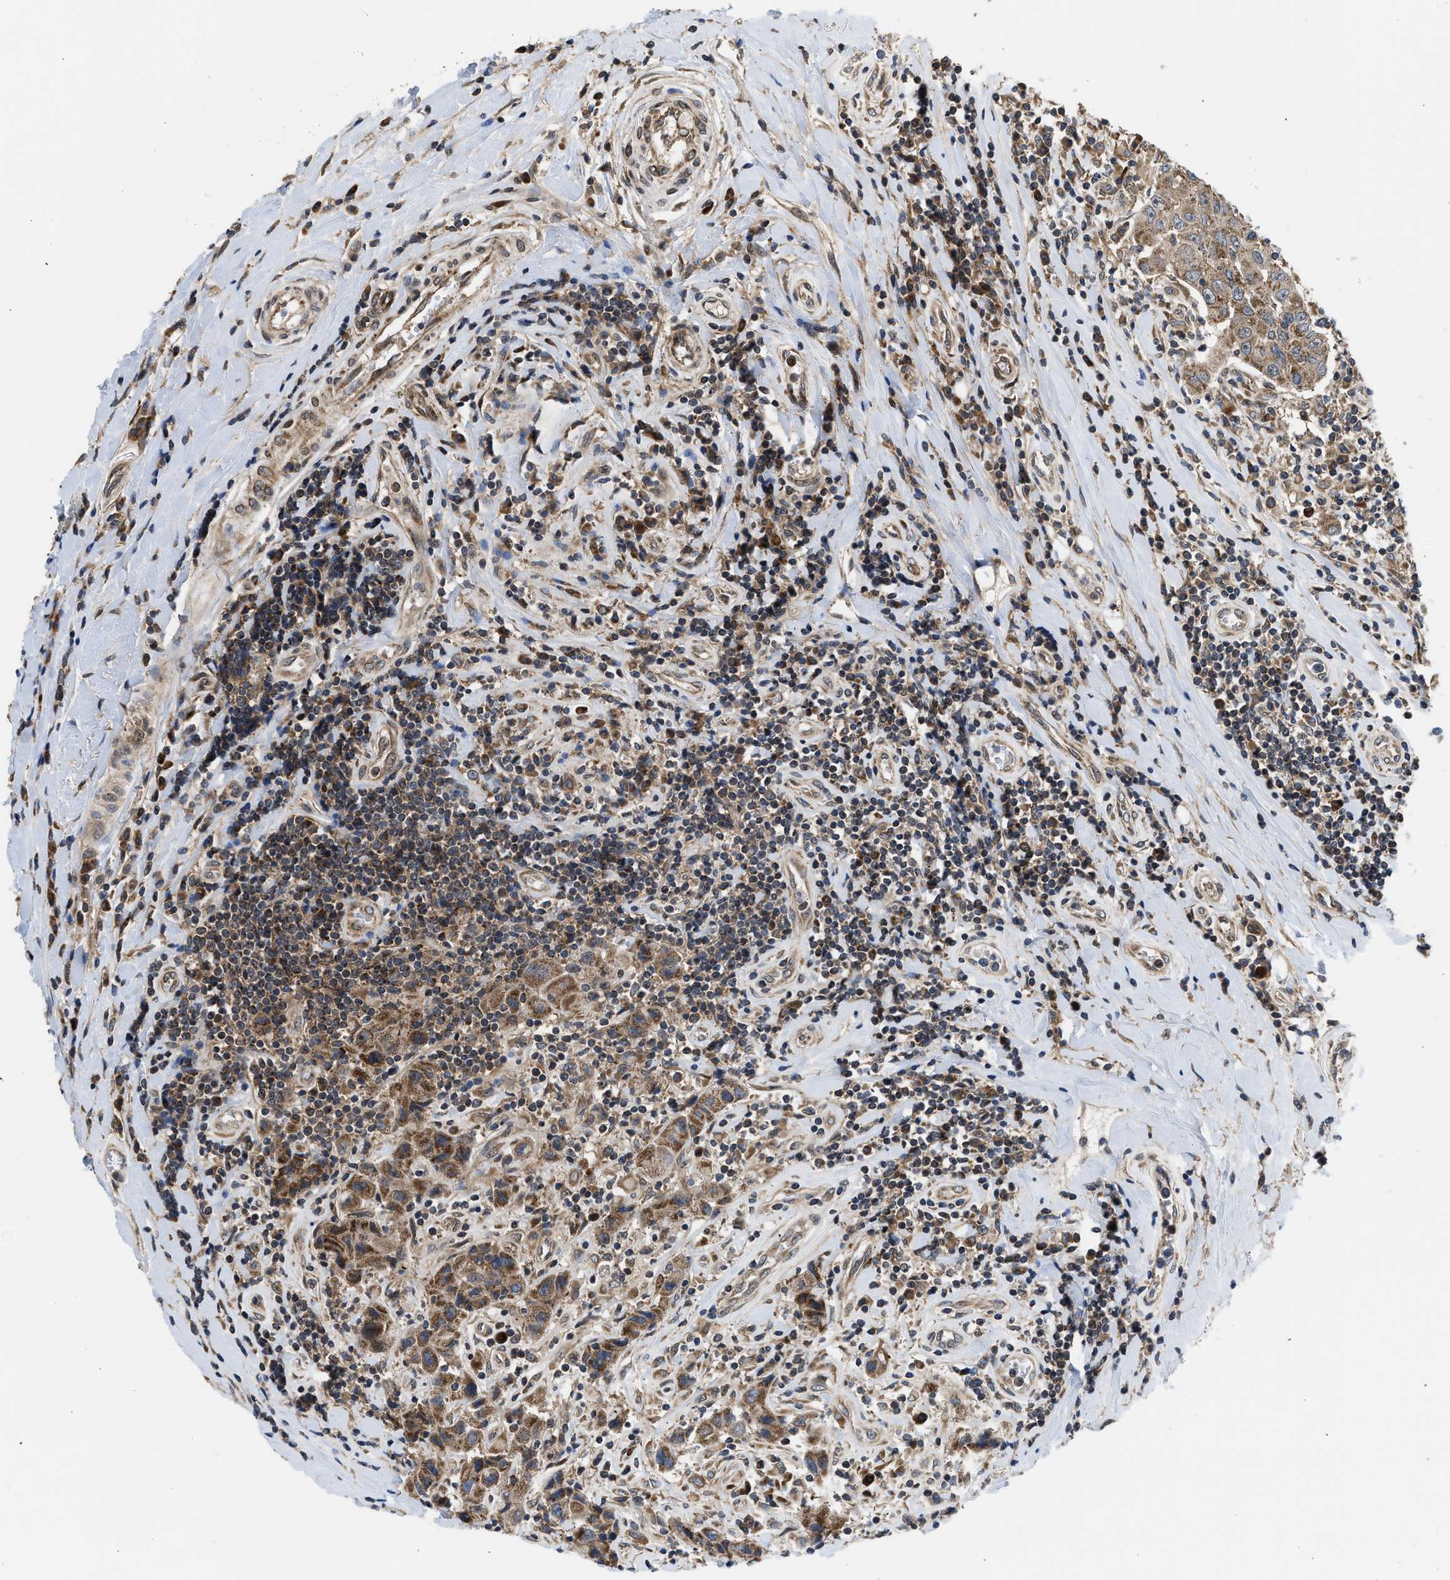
{"staining": {"intensity": "moderate", "quantity": ">75%", "location": "cytoplasmic/membranous"}, "tissue": "breast cancer", "cell_type": "Tumor cells", "image_type": "cancer", "snomed": [{"axis": "morphology", "description": "Duct carcinoma"}, {"axis": "topography", "description": "Breast"}], "caption": "Breast cancer tissue shows moderate cytoplasmic/membranous expression in about >75% of tumor cells", "gene": "POLG2", "patient": {"sex": "female", "age": 27}}